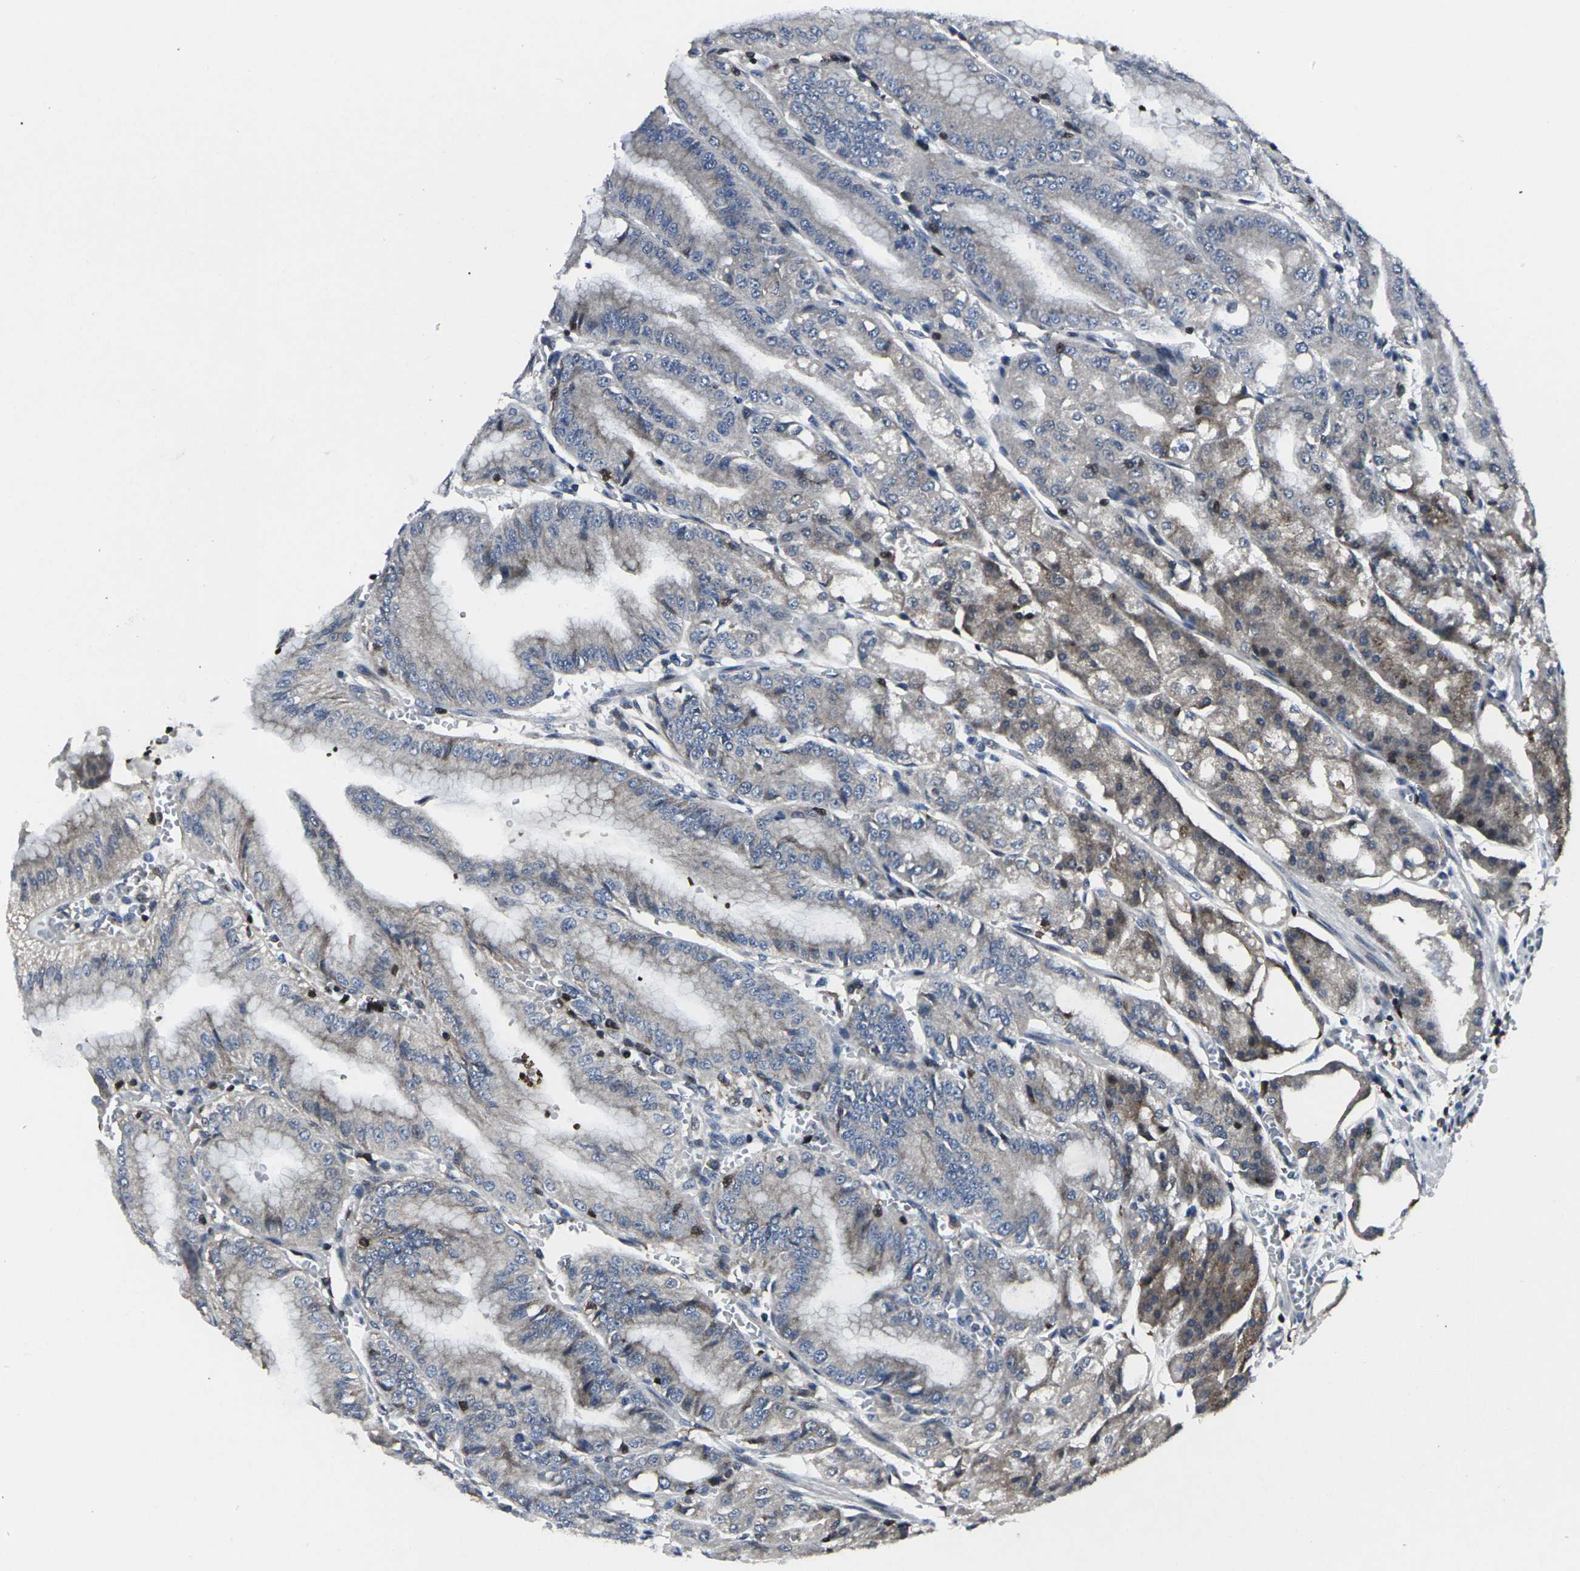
{"staining": {"intensity": "moderate", "quantity": "25%-75%", "location": "cytoplasmic/membranous,nuclear"}, "tissue": "stomach", "cell_type": "Glandular cells", "image_type": "normal", "snomed": [{"axis": "morphology", "description": "Normal tissue, NOS"}, {"axis": "topography", "description": "Stomach, lower"}], "caption": "DAB immunohistochemical staining of normal stomach reveals moderate cytoplasmic/membranous,nuclear protein staining in about 25%-75% of glandular cells. The staining was performed using DAB, with brown indicating positive protein expression. Nuclei are stained blue with hematoxylin.", "gene": "STAT4", "patient": {"sex": "male", "age": 71}}